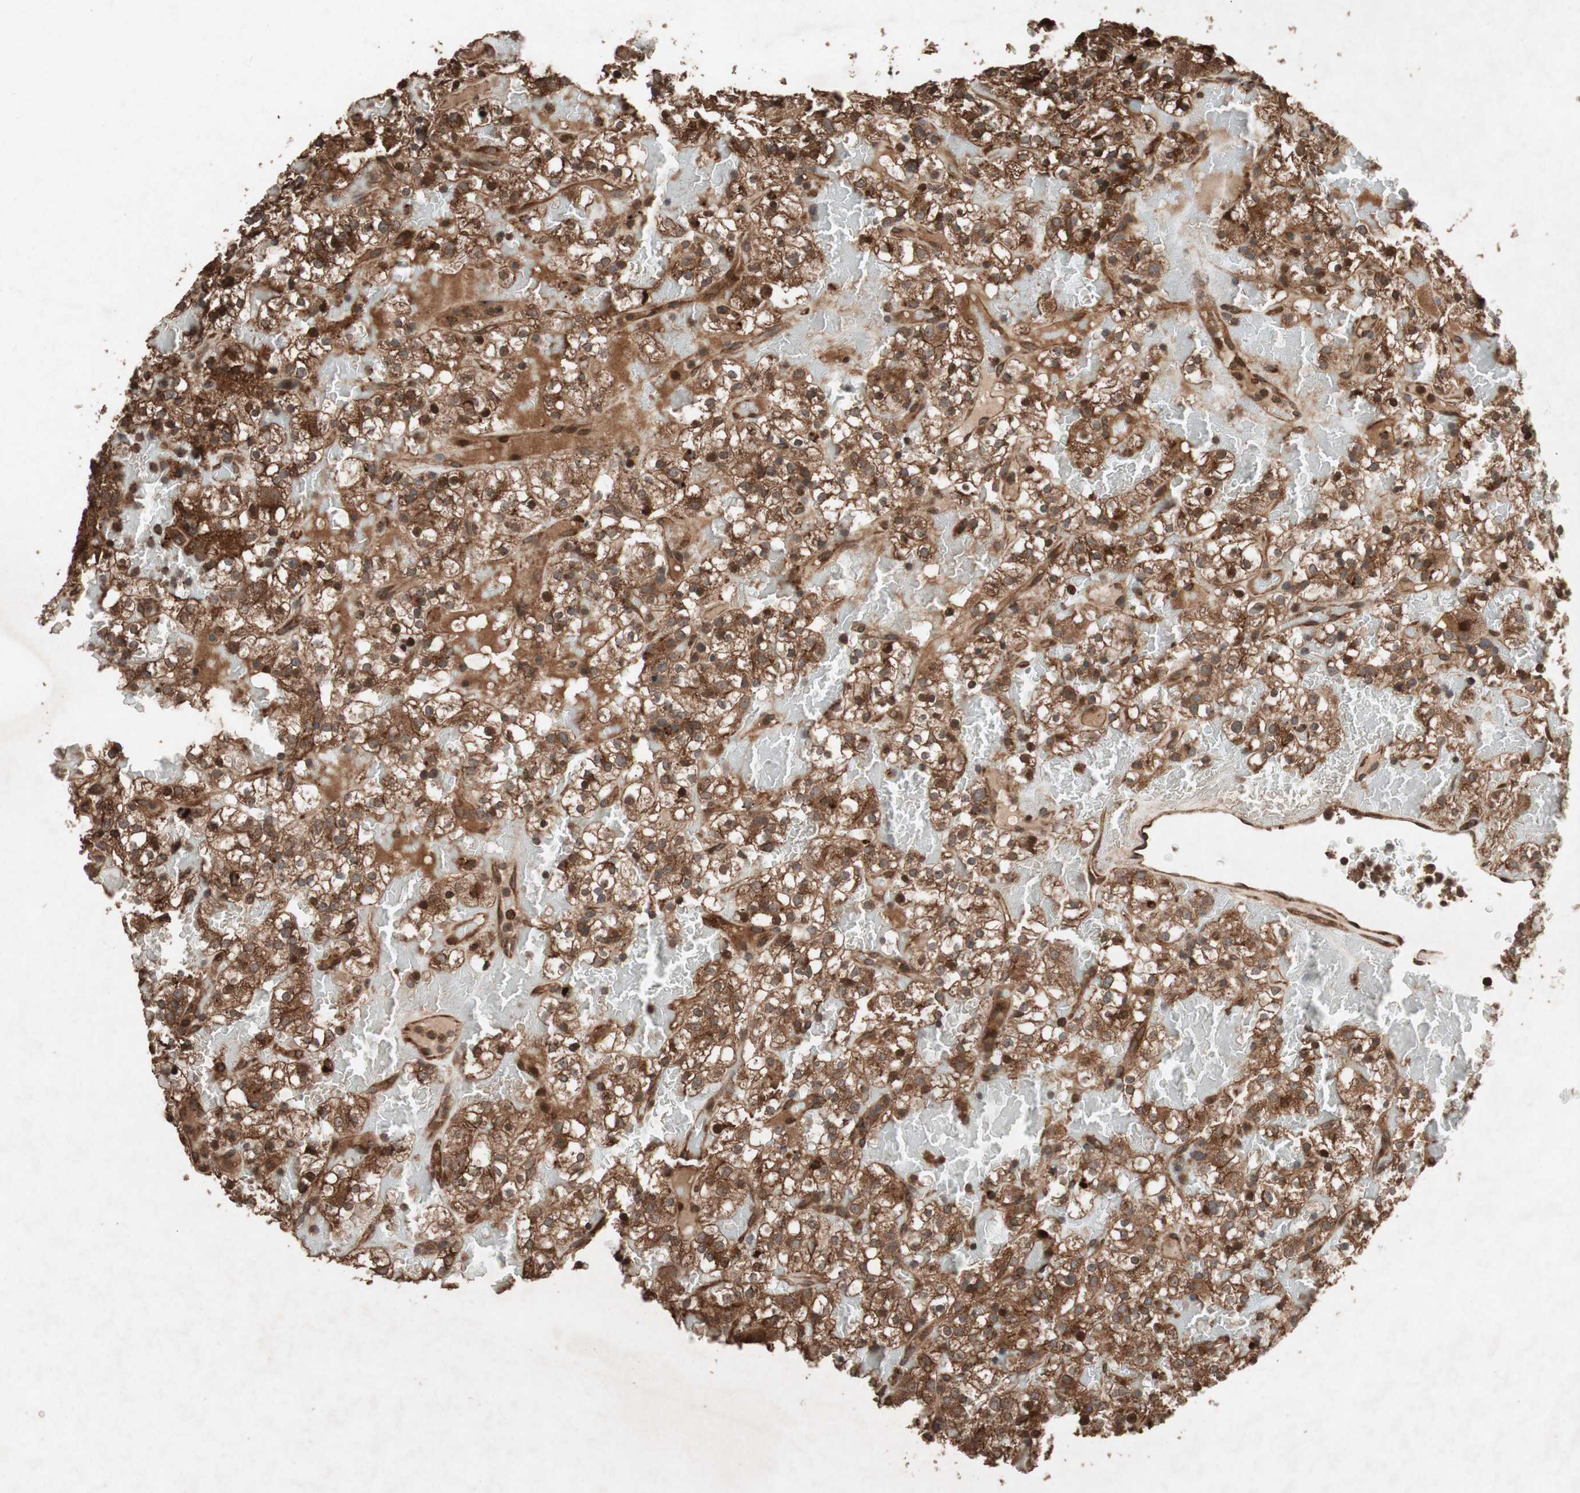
{"staining": {"intensity": "strong", "quantity": ">75%", "location": "cytoplasmic/membranous,nuclear"}, "tissue": "renal cancer", "cell_type": "Tumor cells", "image_type": "cancer", "snomed": [{"axis": "morphology", "description": "Normal tissue, NOS"}, {"axis": "morphology", "description": "Adenocarcinoma, NOS"}, {"axis": "topography", "description": "Kidney"}], "caption": "About >75% of tumor cells in human renal cancer (adenocarcinoma) reveal strong cytoplasmic/membranous and nuclear protein expression as visualized by brown immunohistochemical staining.", "gene": "RAB1A", "patient": {"sex": "female", "age": 72}}